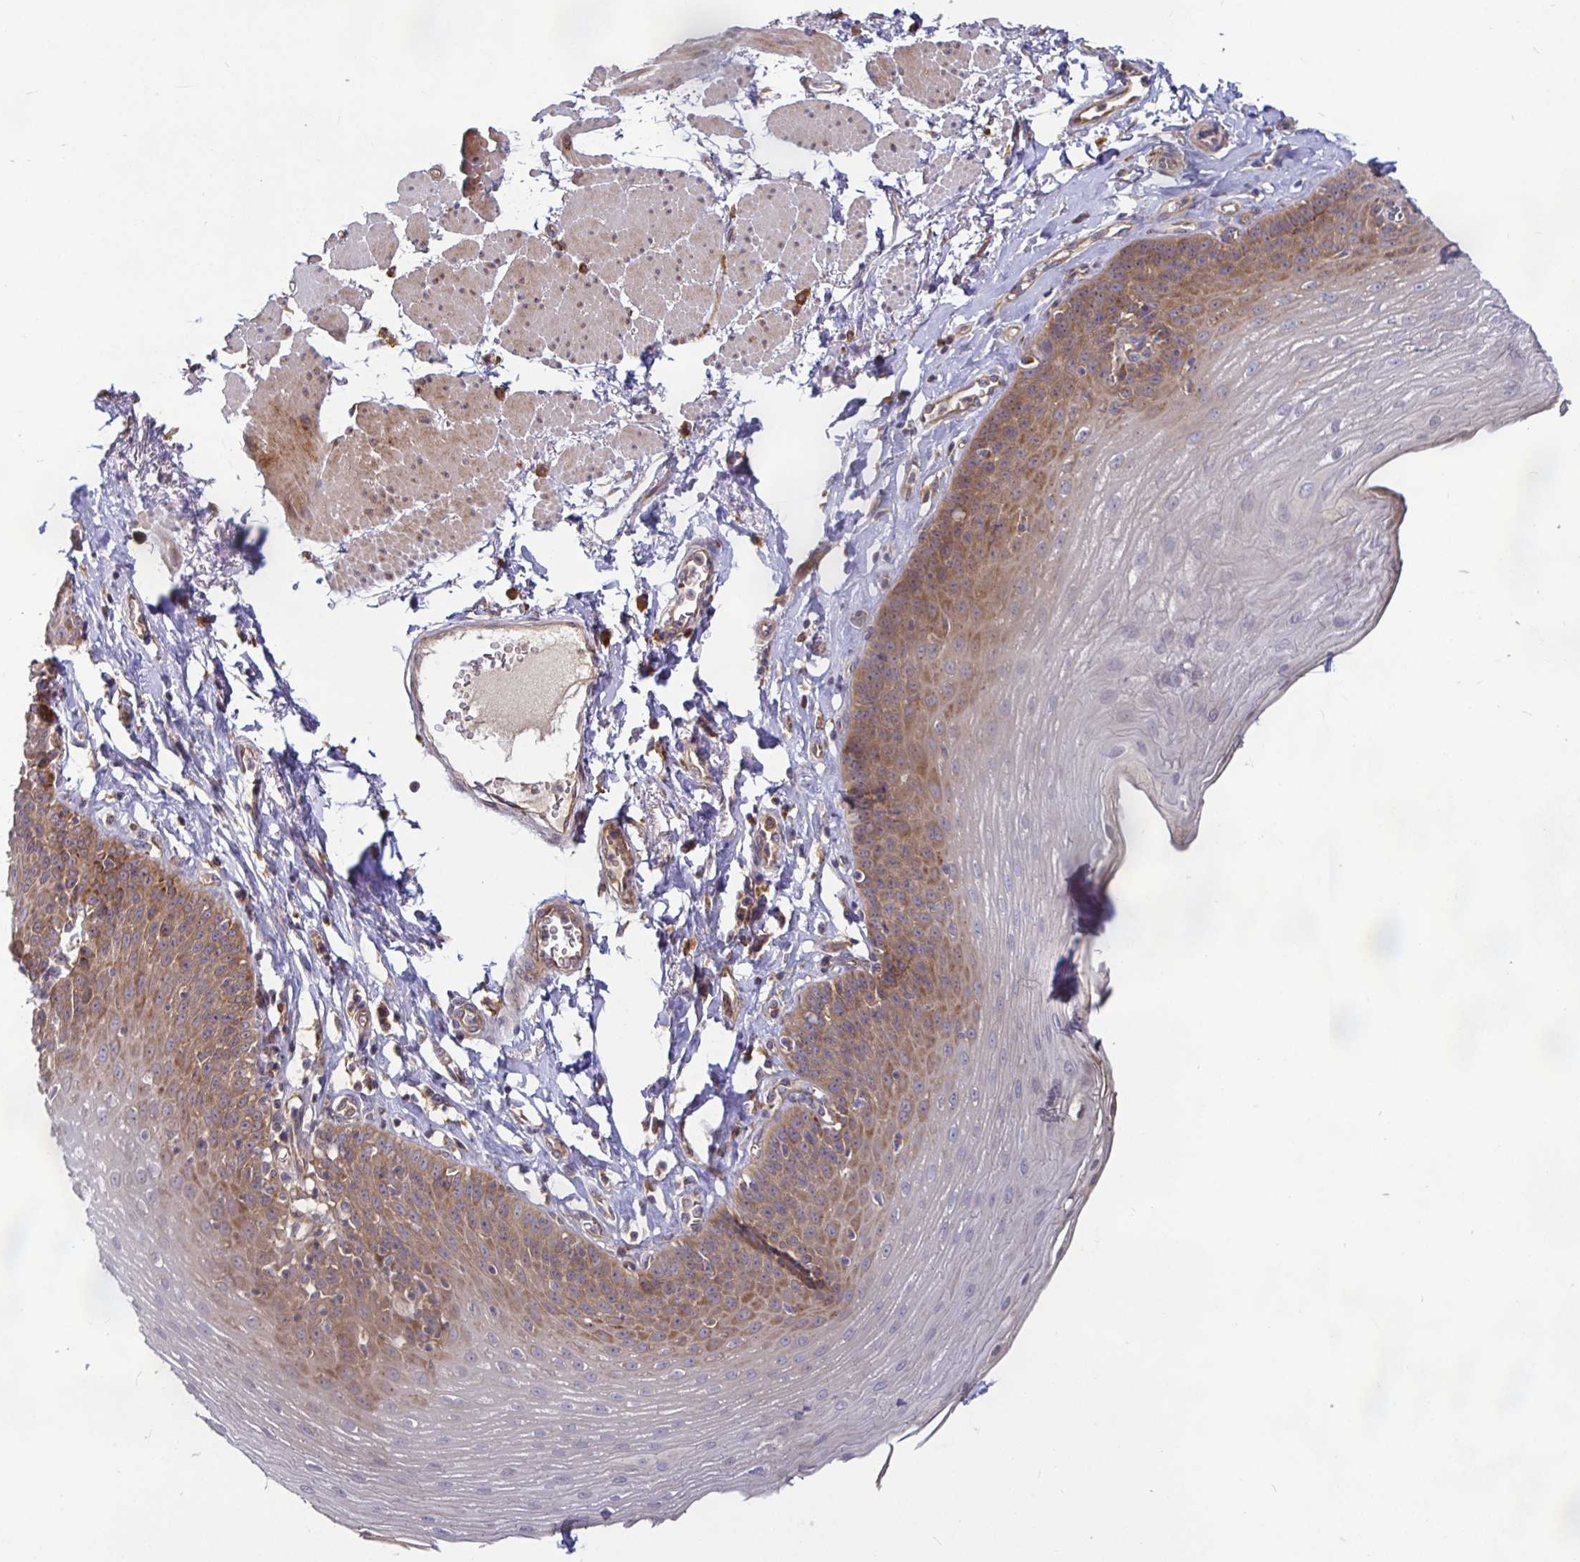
{"staining": {"intensity": "moderate", "quantity": "25%-75%", "location": "cytoplasmic/membranous"}, "tissue": "esophagus", "cell_type": "Squamous epithelial cells", "image_type": "normal", "snomed": [{"axis": "morphology", "description": "Normal tissue, NOS"}, {"axis": "topography", "description": "Esophagus"}], "caption": "IHC (DAB (3,3'-diaminobenzidine)) staining of benign esophagus exhibits moderate cytoplasmic/membranous protein expression in approximately 25%-75% of squamous epithelial cells. The staining was performed using DAB, with brown indicating positive protein expression. Nuclei are stained blue with hematoxylin.", "gene": "SNX8", "patient": {"sex": "female", "age": 81}}